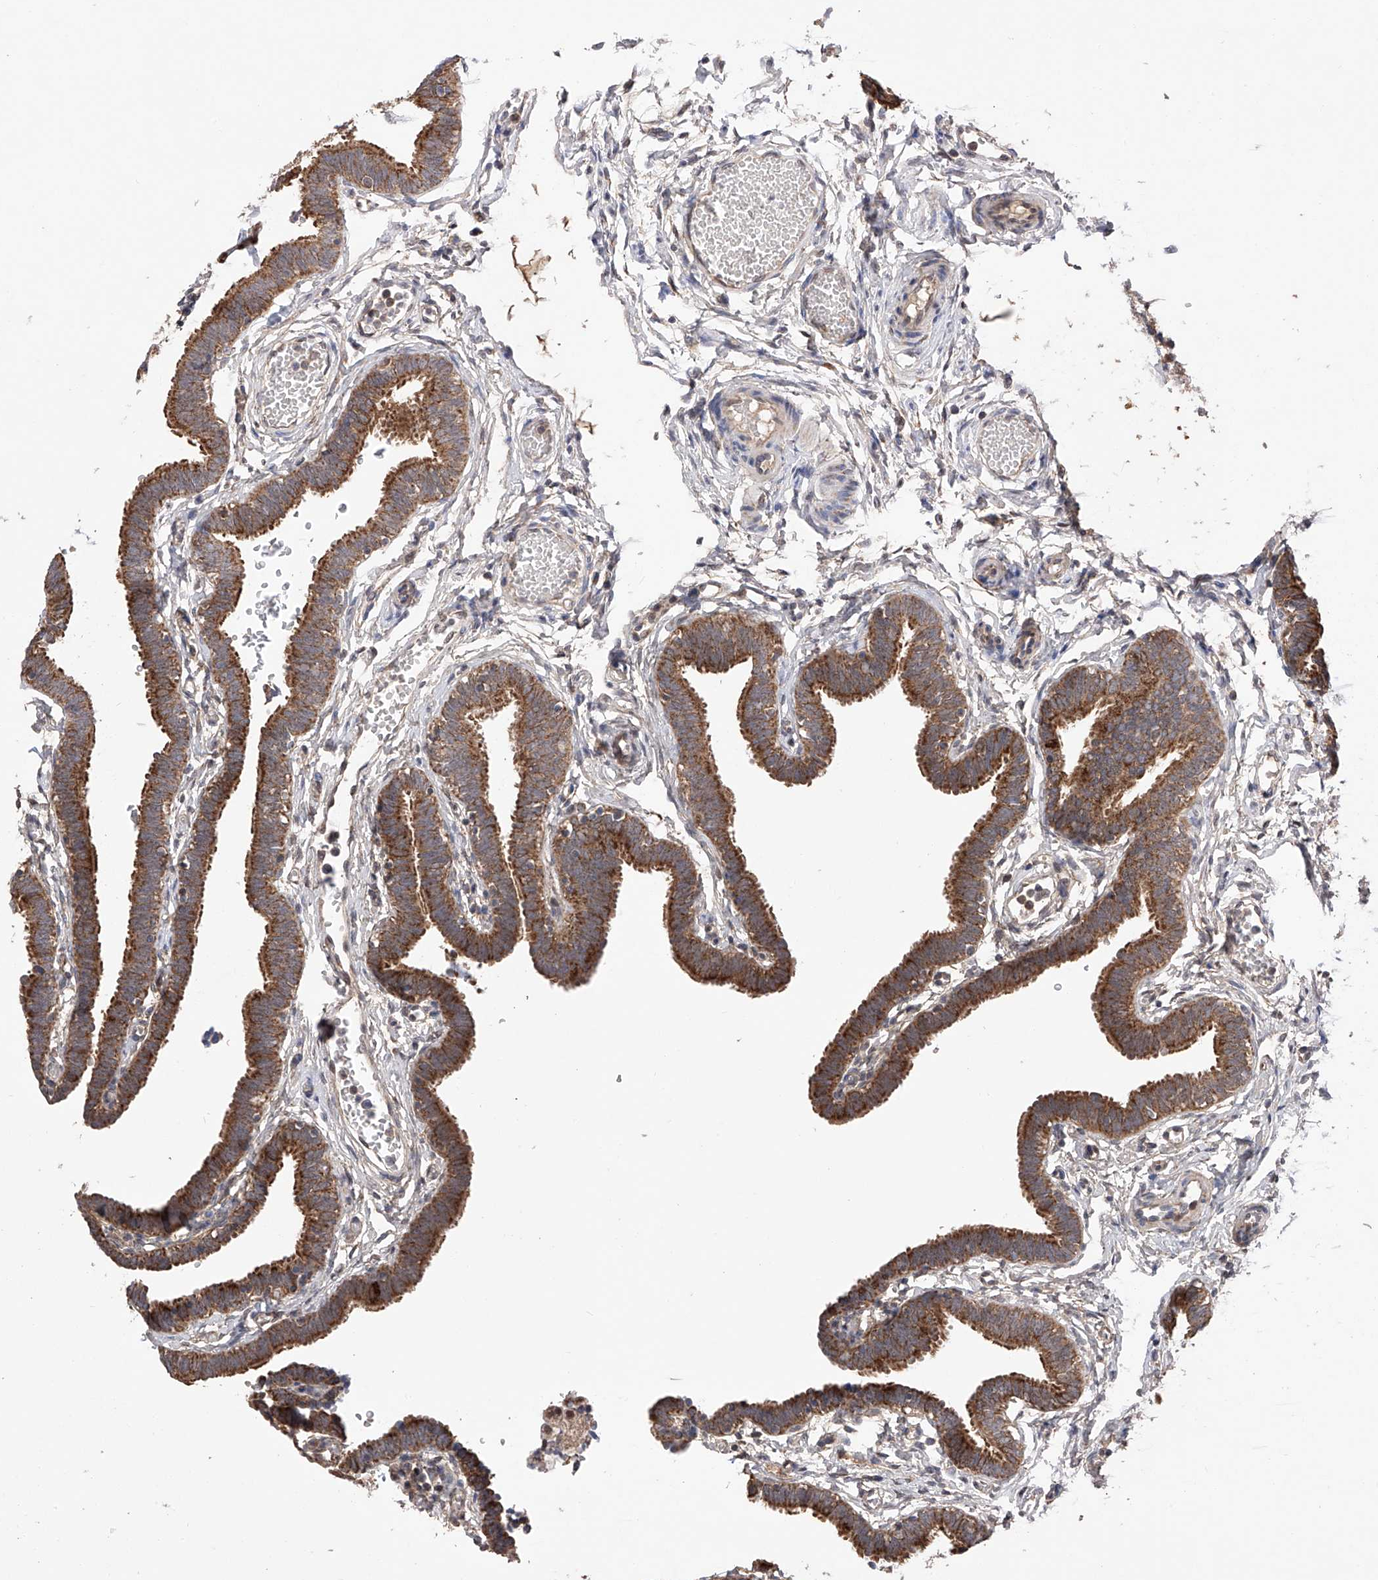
{"staining": {"intensity": "strong", "quantity": ">75%", "location": "cytoplasmic/membranous"}, "tissue": "fallopian tube", "cell_type": "Glandular cells", "image_type": "normal", "snomed": [{"axis": "morphology", "description": "Normal tissue, NOS"}, {"axis": "topography", "description": "Fallopian tube"}, {"axis": "topography", "description": "Ovary"}], "caption": "Fallopian tube stained with a brown dye displays strong cytoplasmic/membranous positive positivity in about >75% of glandular cells.", "gene": "SDHAF4", "patient": {"sex": "female", "age": 23}}